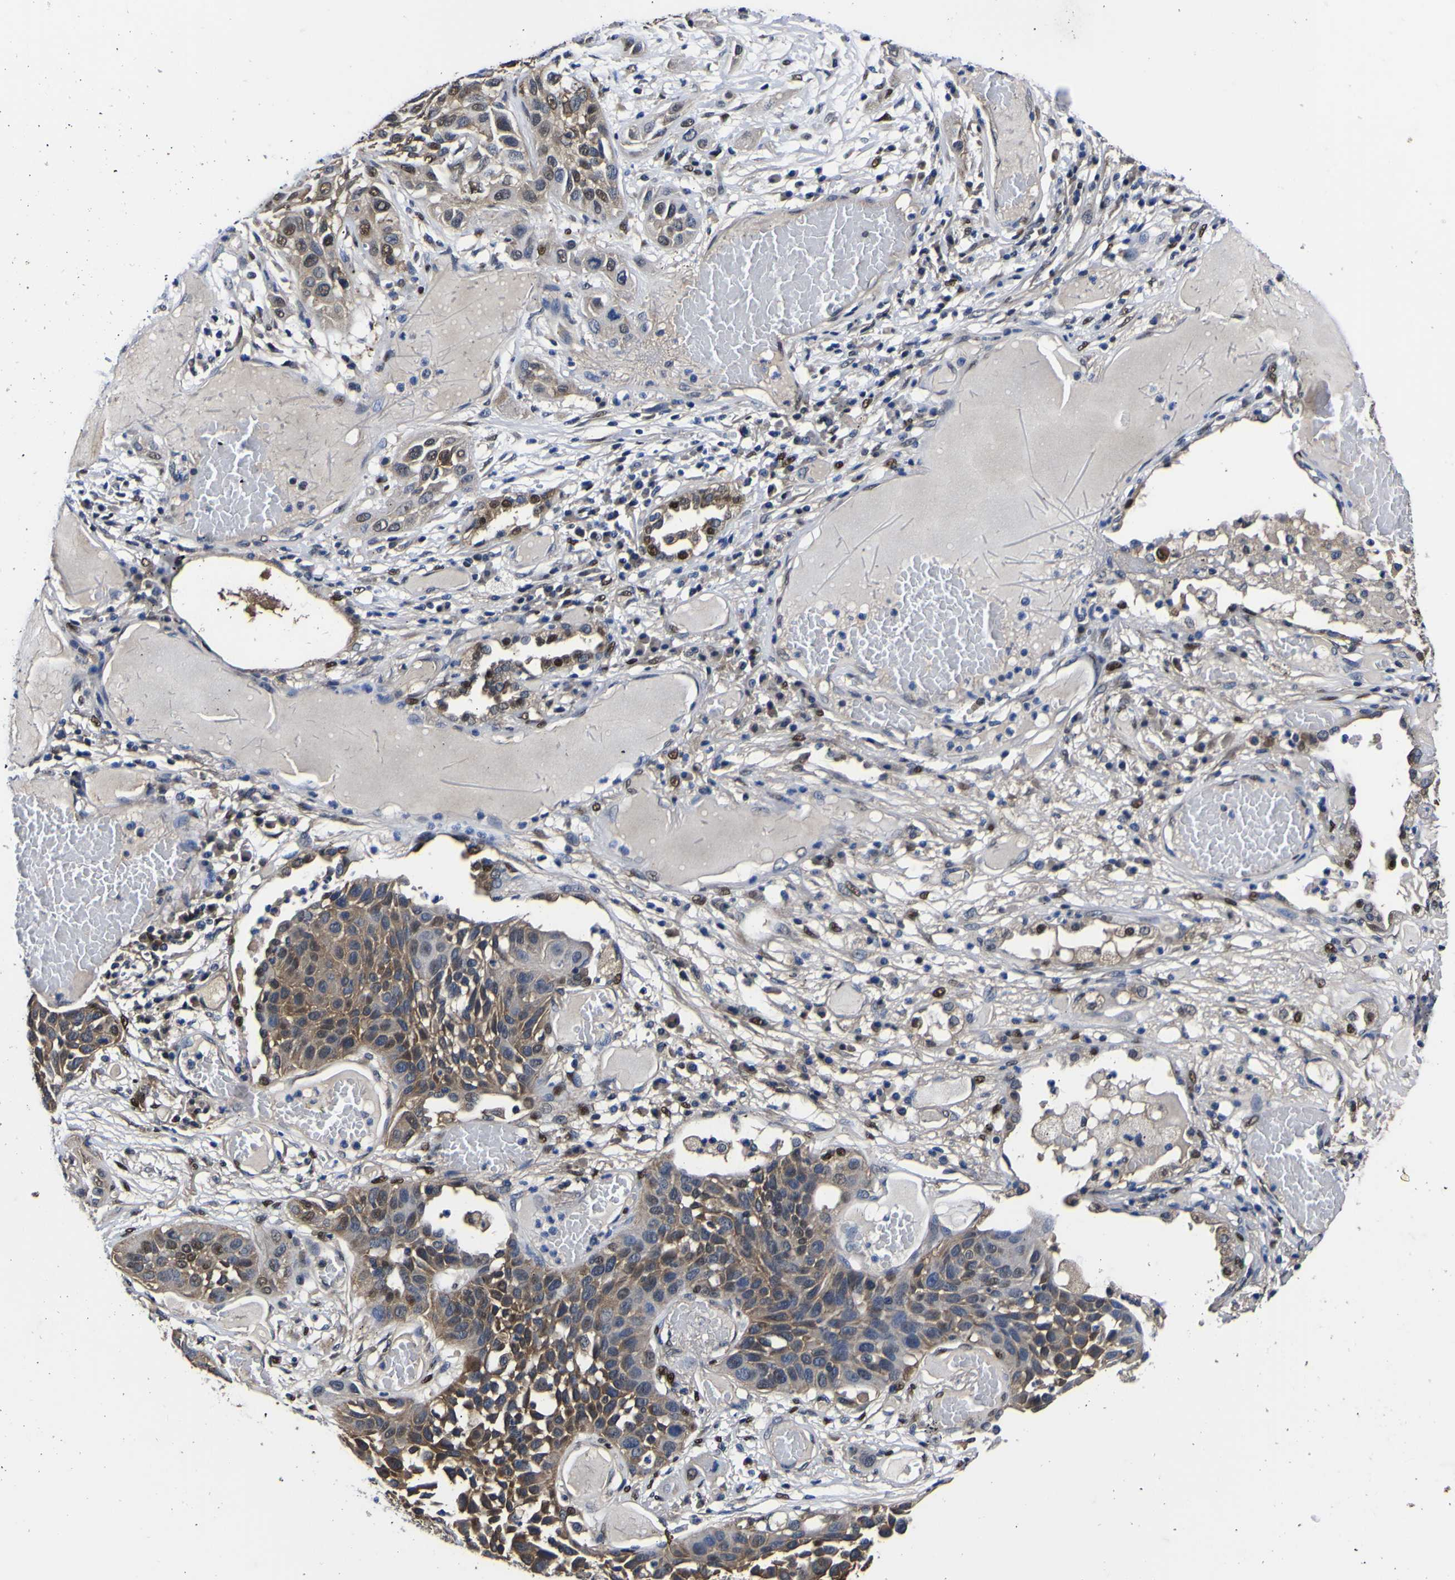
{"staining": {"intensity": "moderate", "quantity": "<25%", "location": "cytoplasmic/membranous,nuclear"}, "tissue": "lung cancer", "cell_type": "Tumor cells", "image_type": "cancer", "snomed": [{"axis": "morphology", "description": "Squamous cell carcinoma, NOS"}, {"axis": "topography", "description": "Lung"}], "caption": "Immunohistochemical staining of human lung squamous cell carcinoma shows low levels of moderate cytoplasmic/membranous and nuclear expression in about <25% of tumor cells.", "gene": "FAM110B", "patient": {"sex": "male", "age": 71}}